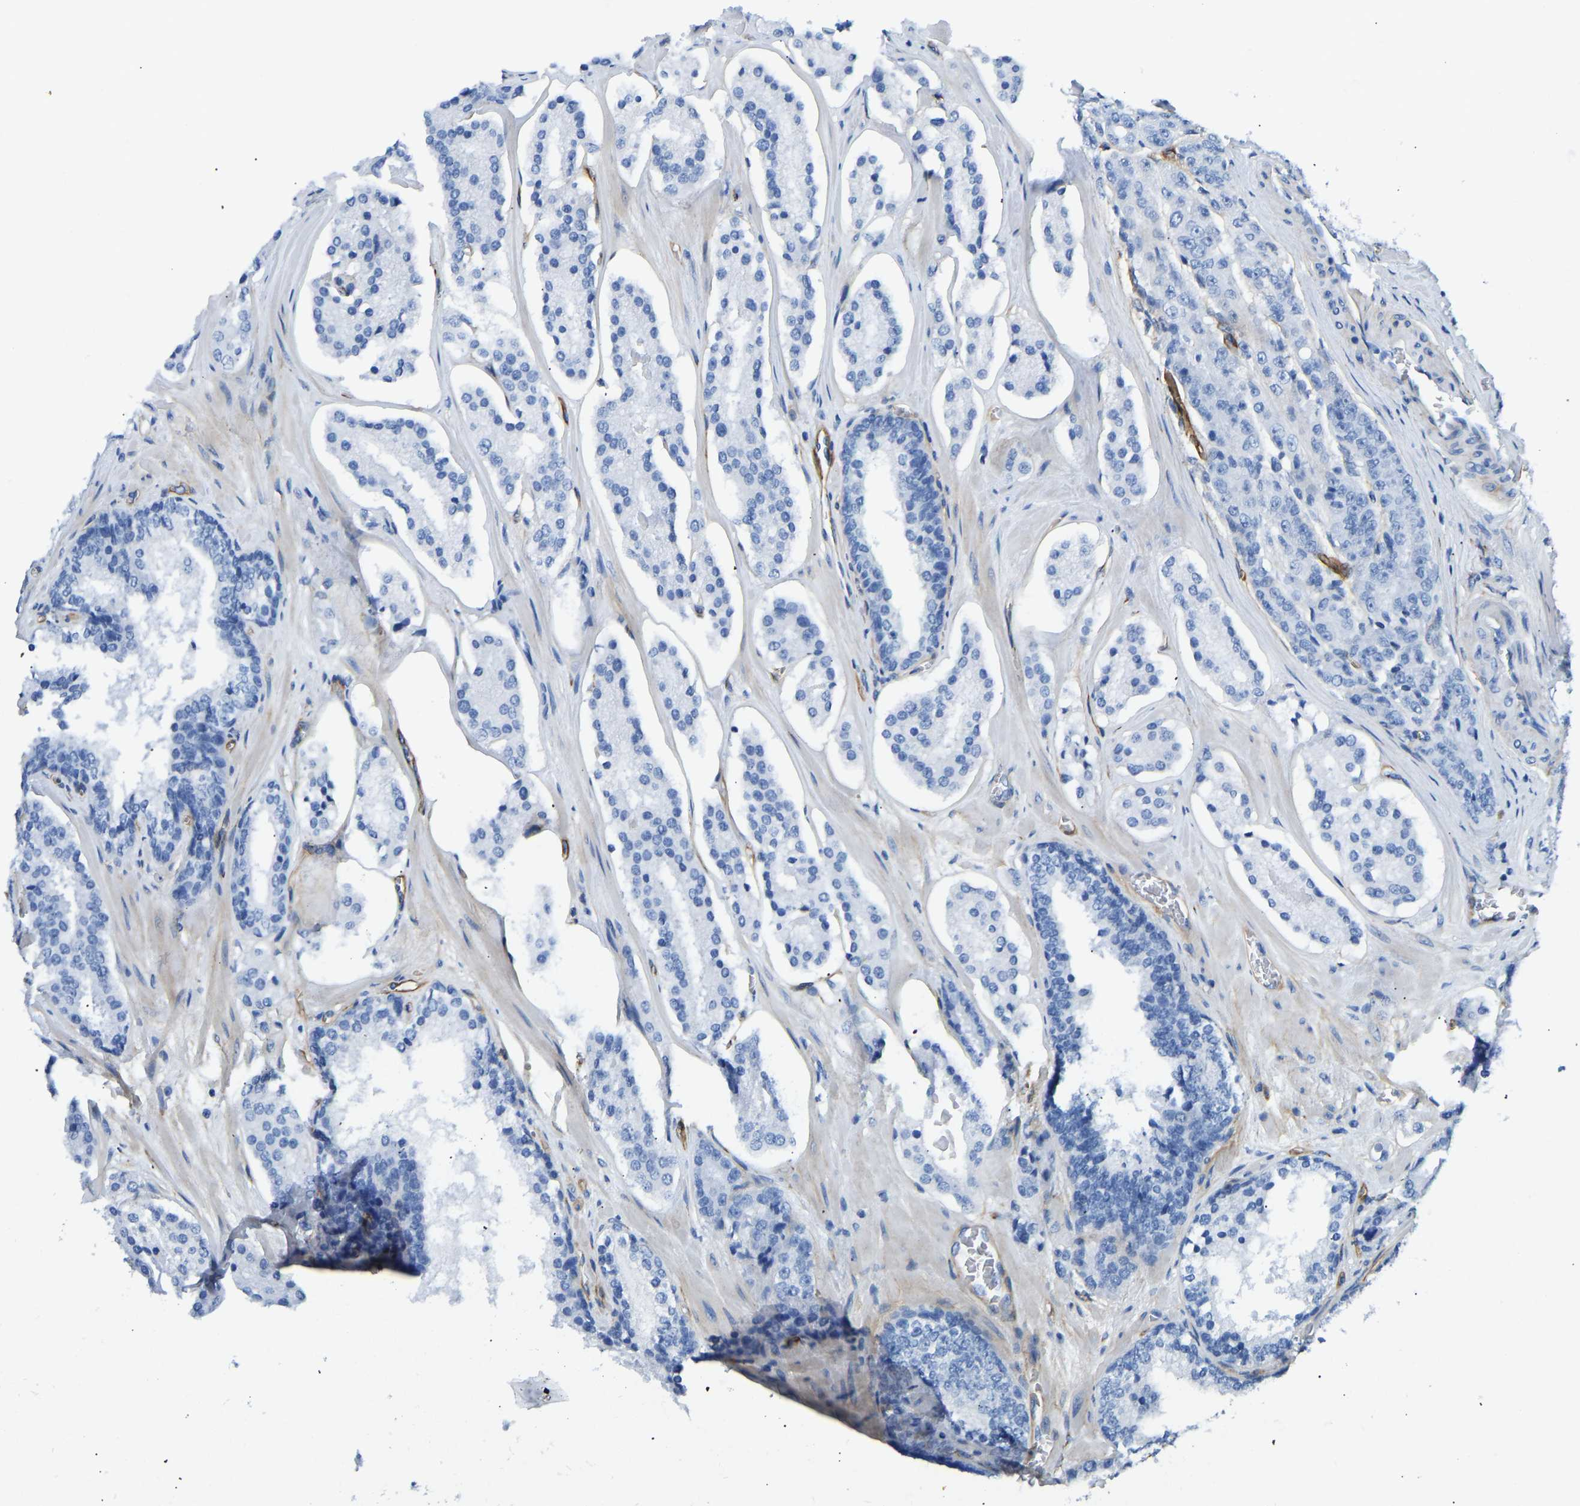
{"staining": {"intensity": "negative", "quantity": "none", "location": "none"}, "tissue": "prostate cancer", "cell_type": "Tumor cells", "image_type": "cancer", "snomed": [{"axis": "morphology", "description": "Adenocarcinoma, High grade"}, {"axis": "topography", "description": "Prostate"}], "caption": "Immunohistochemical staining of human prostate adenocarcinoma (high-grade) reveals no significant expression in tumor cells.", "gene": "COL15A1", "patient": {"sex": "male", "age": 60}}